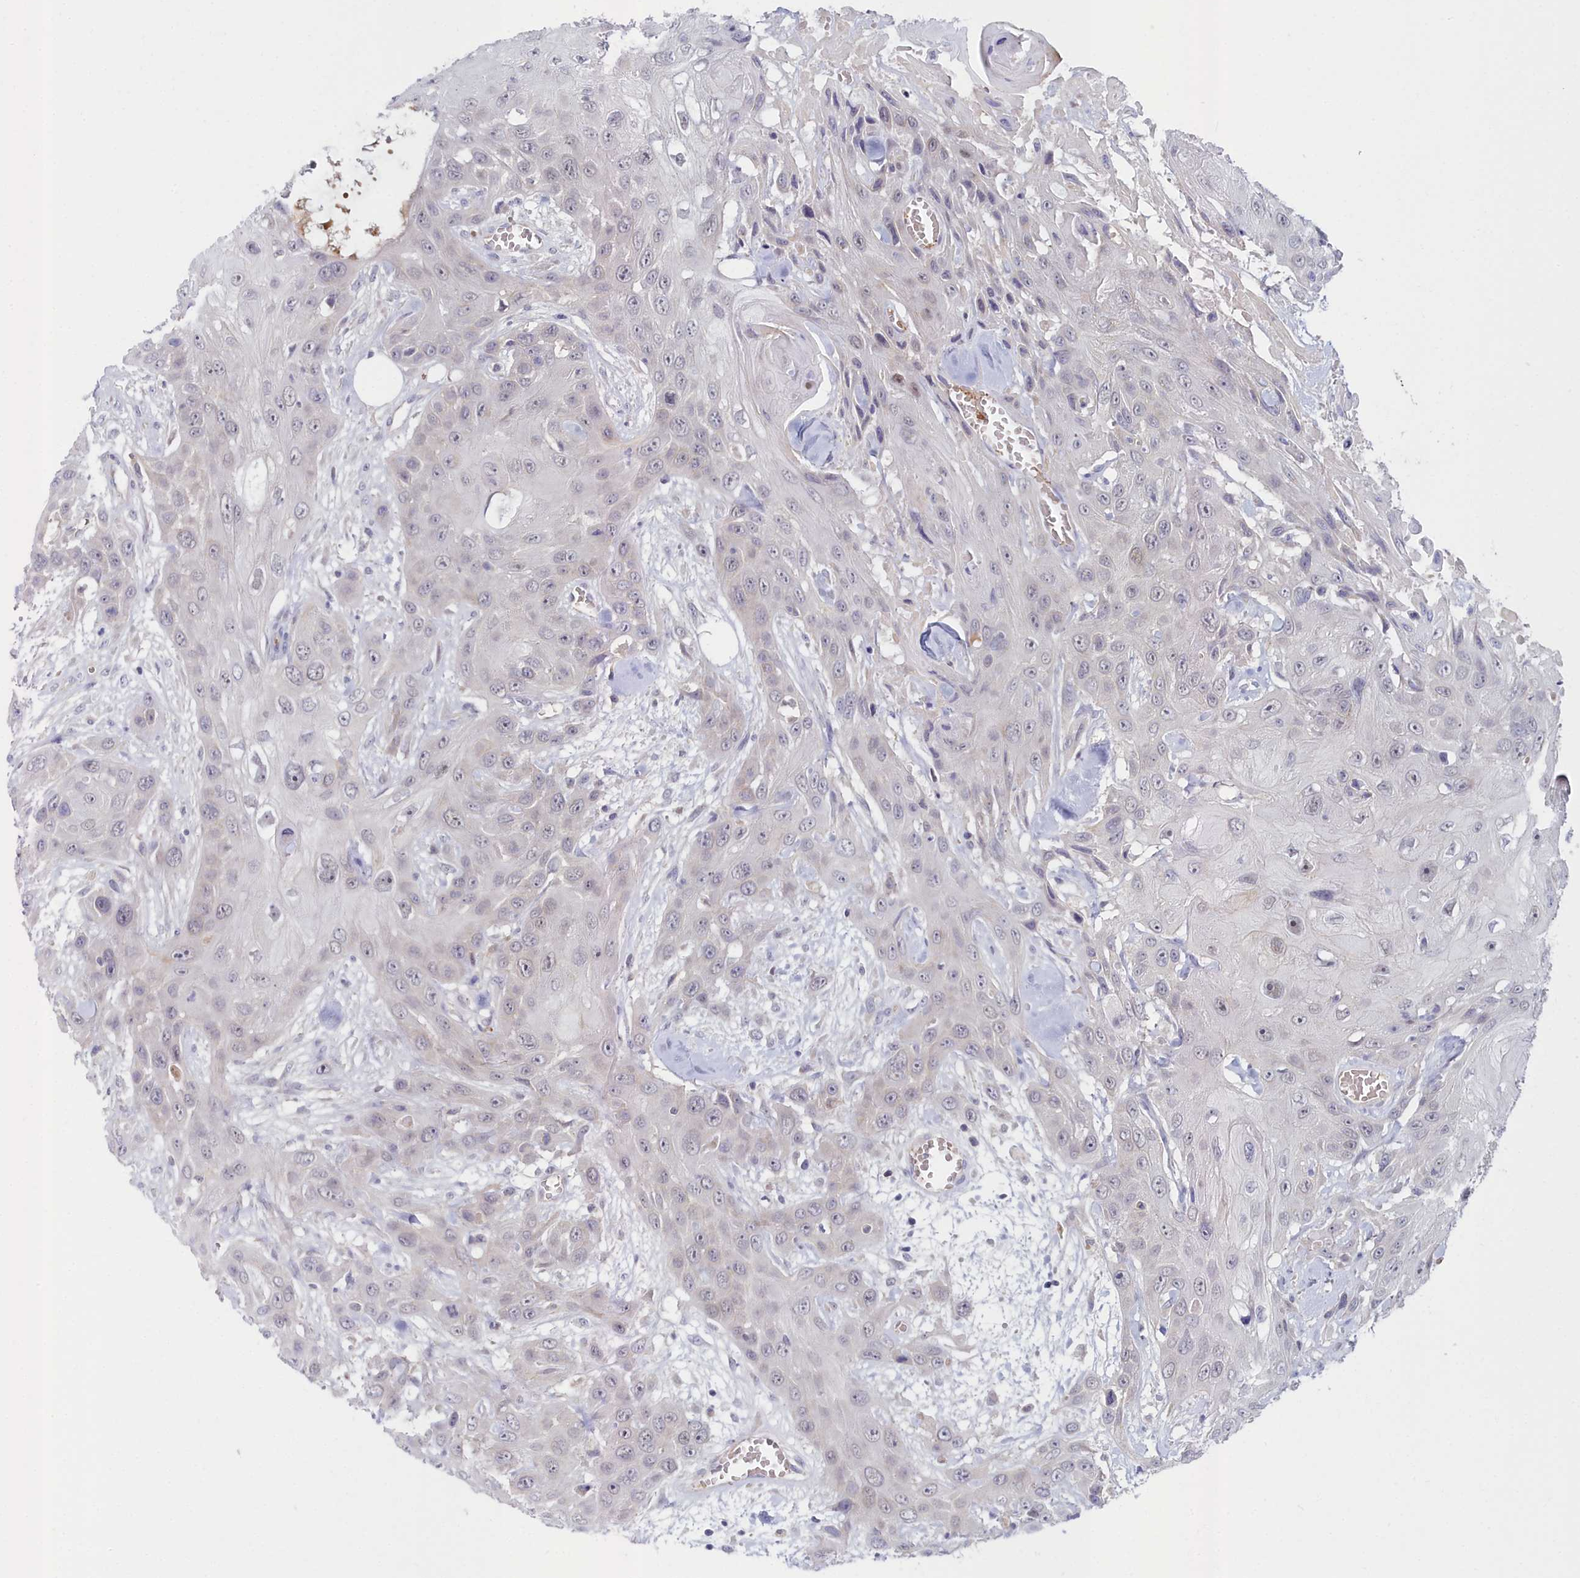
{"staining": {"intensity": "negative", "quantity": "none", "location": "none"}, "tissue": "head and neck cancer", "cell_type": "Tumor cells", "image_type": "cancer", "snomed": [{"axis": "morphology", "description": "Squamous cell carcinoma, NOS"}, {"axis": "topography", "description": "Head-Neck"}], "caption": "A high-resolution photomicrograph shows IHC staining of squamous cell carcinoma (head and neck), which reveals no significant staining in tumor cells.", "gene": "KCTD18", "patient": {"sex": "male", "age": 81}}